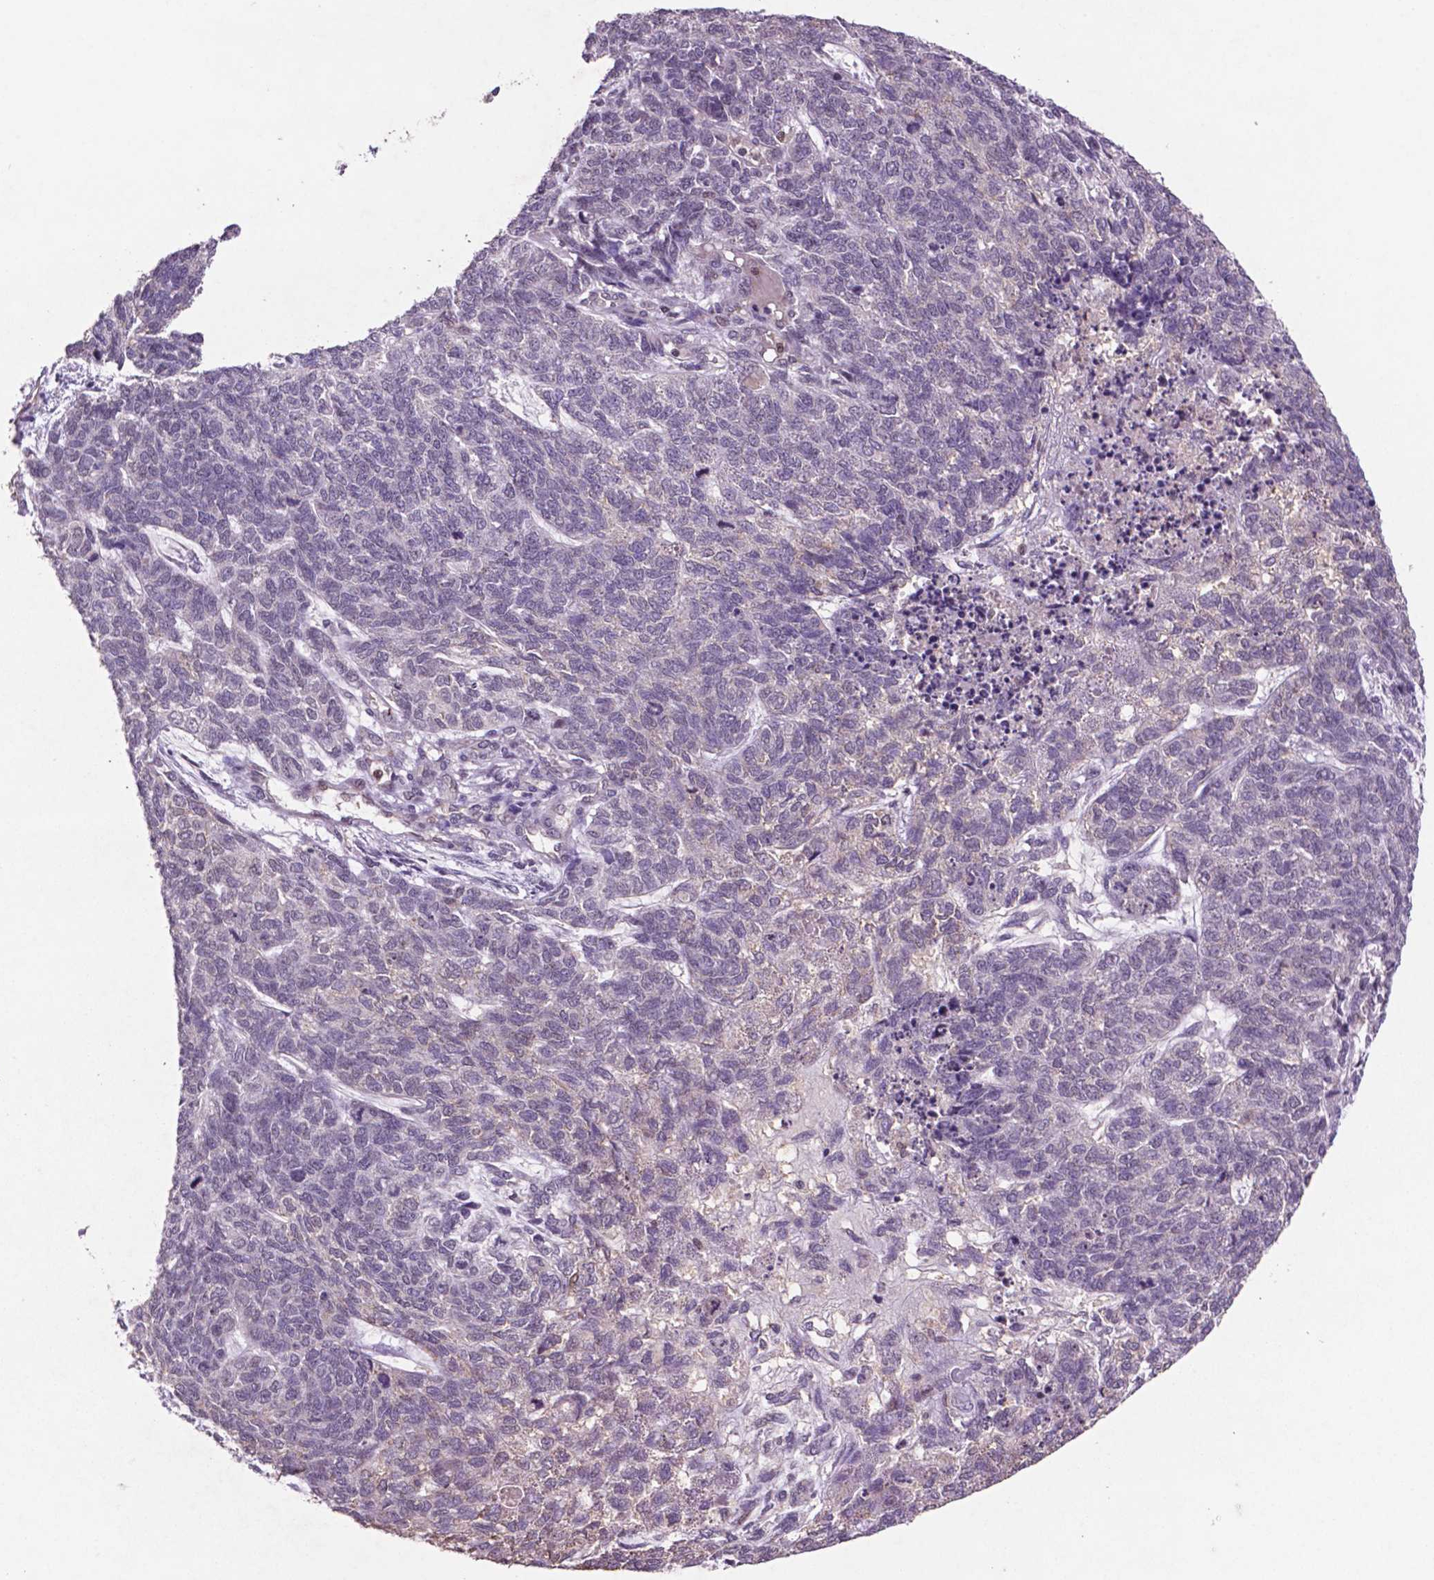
{"staining": {"intensity": "negative", "quantity": "none", "location": "none"}, "tissue": "cervical cancer", "cell_type": "Tumor cells", "image_type": "cancer", "snomed": [{"axis": "morphology", "description": "Squamous cell carcinoma, NOS"}, {"axis": "topography", "description": "Cervix"}], "caption": "Tumor cells are negative for brown protein staining in cervical squamous cell carcinoma.", "gene": "GLRX", "patient": {"sex": "female", "age": 63}}